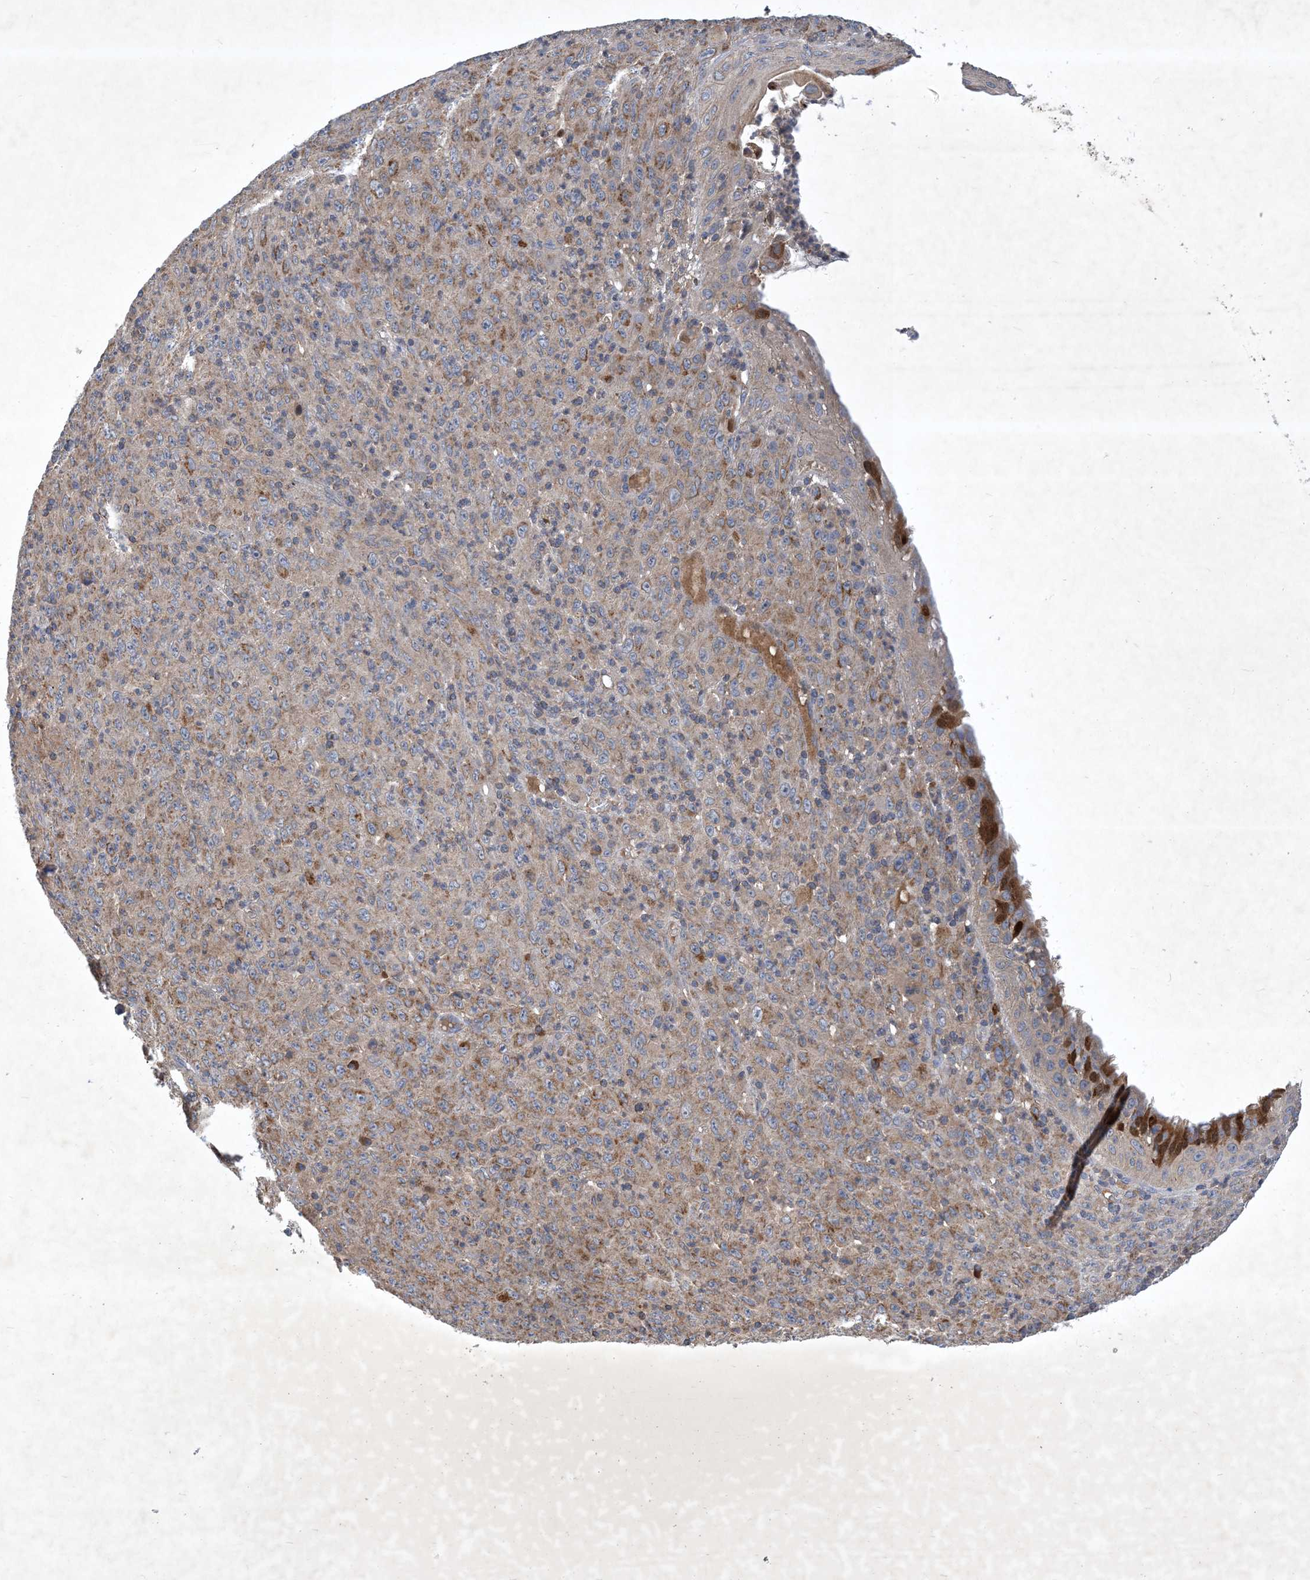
{"staining": {"intensity": "moderate", "quantity": "25%-75%", "location": "cytoplasmic/membranous"}, "tissue": "melanoma", "cell_type": "Tumor cells", "image_type": "cancer", "snomed": [{"axis": "morphology", "description": "Malignant melanoma, Metastatic site"}, {"axis": "topography", "description": "Skin"}], "caption": "An image of melanoma stained for a protein displays moderate cytoplasmic/membranous brown staining in tumor cells. The staining was performed using DAB (3,3'-diaminobenzidine) to visualize the protein expression in brown, while the nuclei were stained in blue with hematoxylin (Magnification: 20x).", "gene": "STK19", "patient": {"sex": "female", "age": 56}}